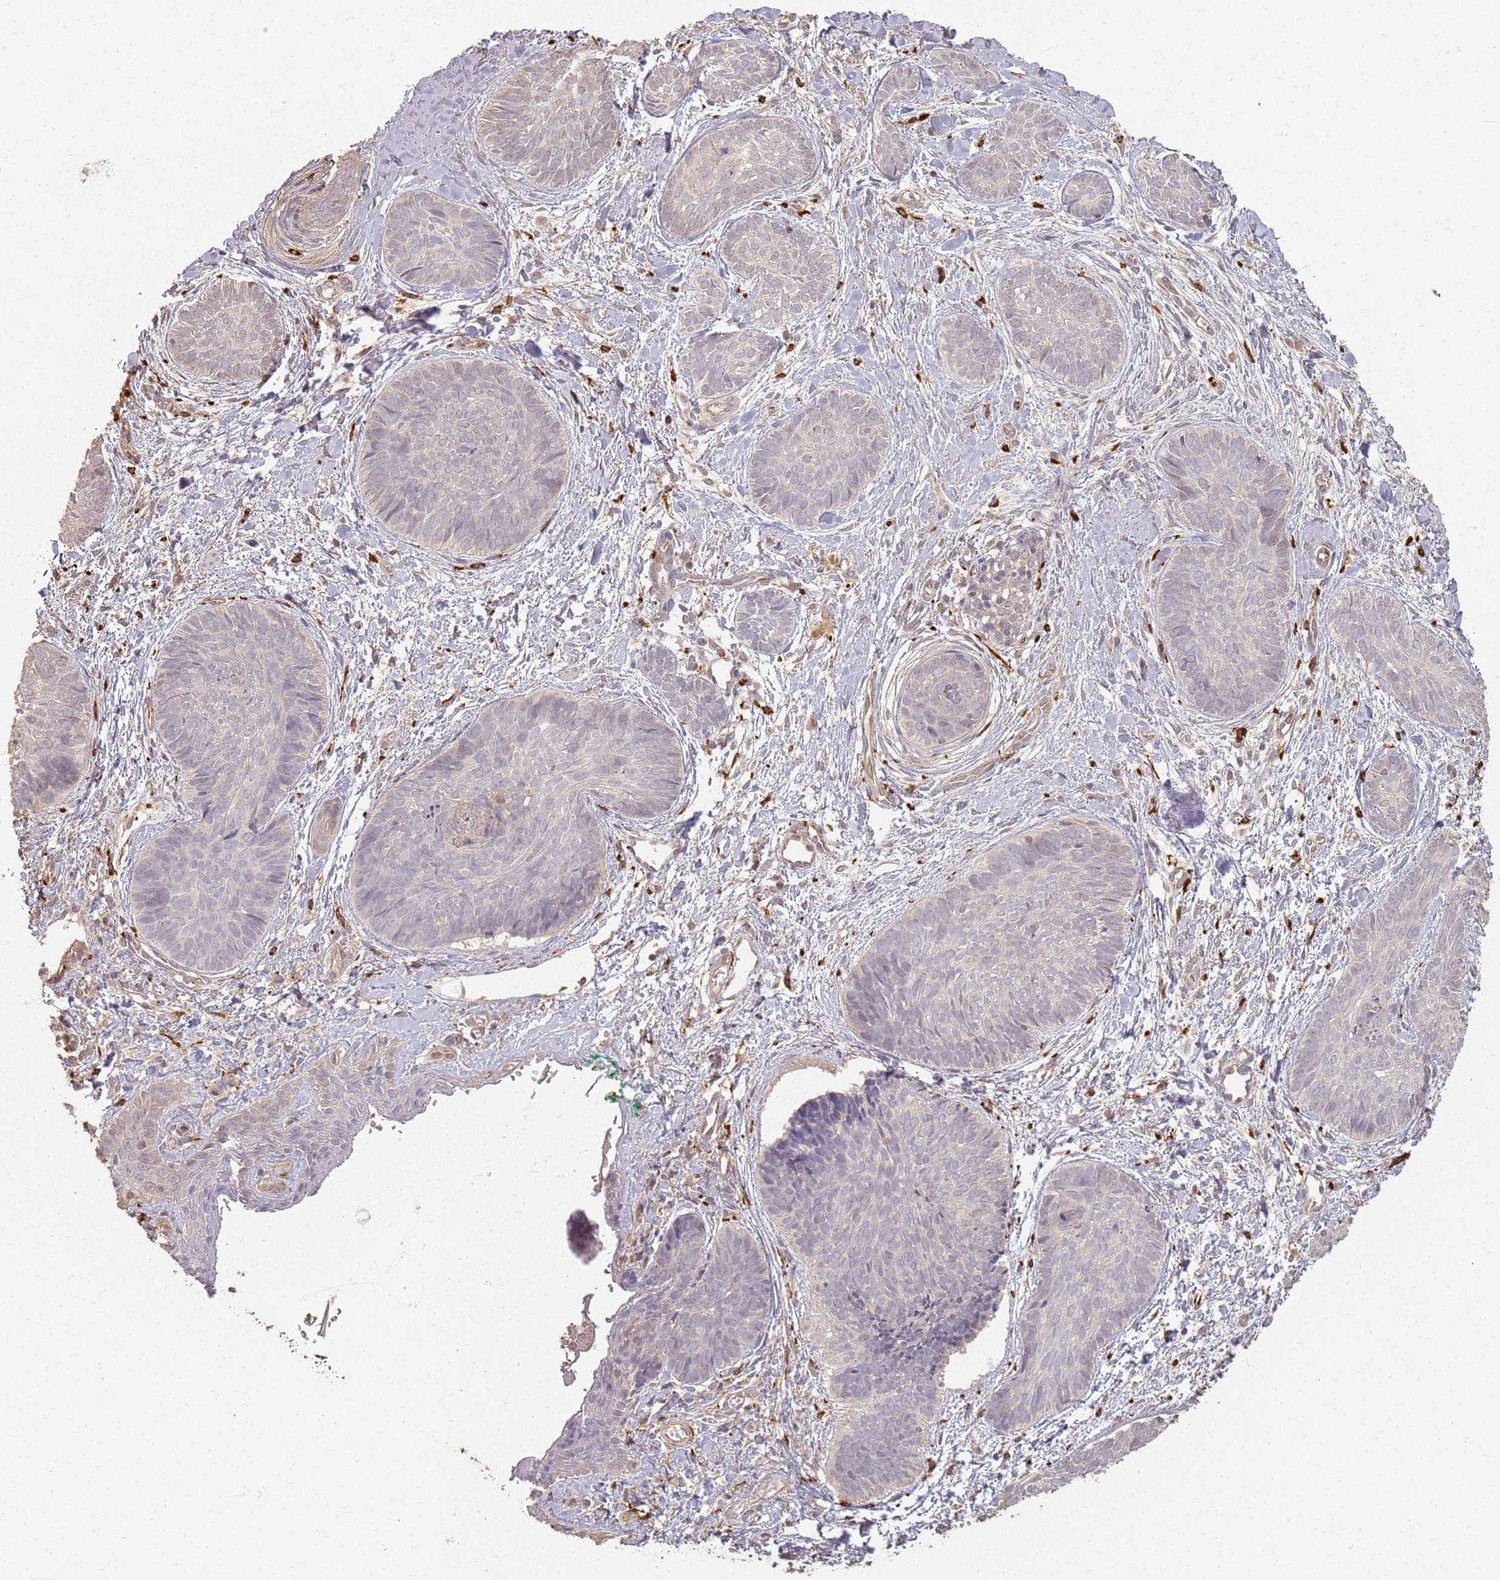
{"staining": {"intensity": "negative", "quantity": "none", "location": "none"}, "tissue": "skin cancer", "cell_type": "Tumor cells", "image_type": "cancer", "snomed": [{"axis": "morphology", "description": "Basal cell carcinoma"}, {"axis": "topography", "description": "Skin"}], "caption": "Photomicrograph shows no protein positivity in tumor cells of skin cancer tissue. The staining is performed using DAB (3,3'-diaminobenzidine) brown chromogen with nuclei counter-stained in using hematoxylin.", "gene": "CCDC168", "patient": {"sex": "female", "age": 81}}